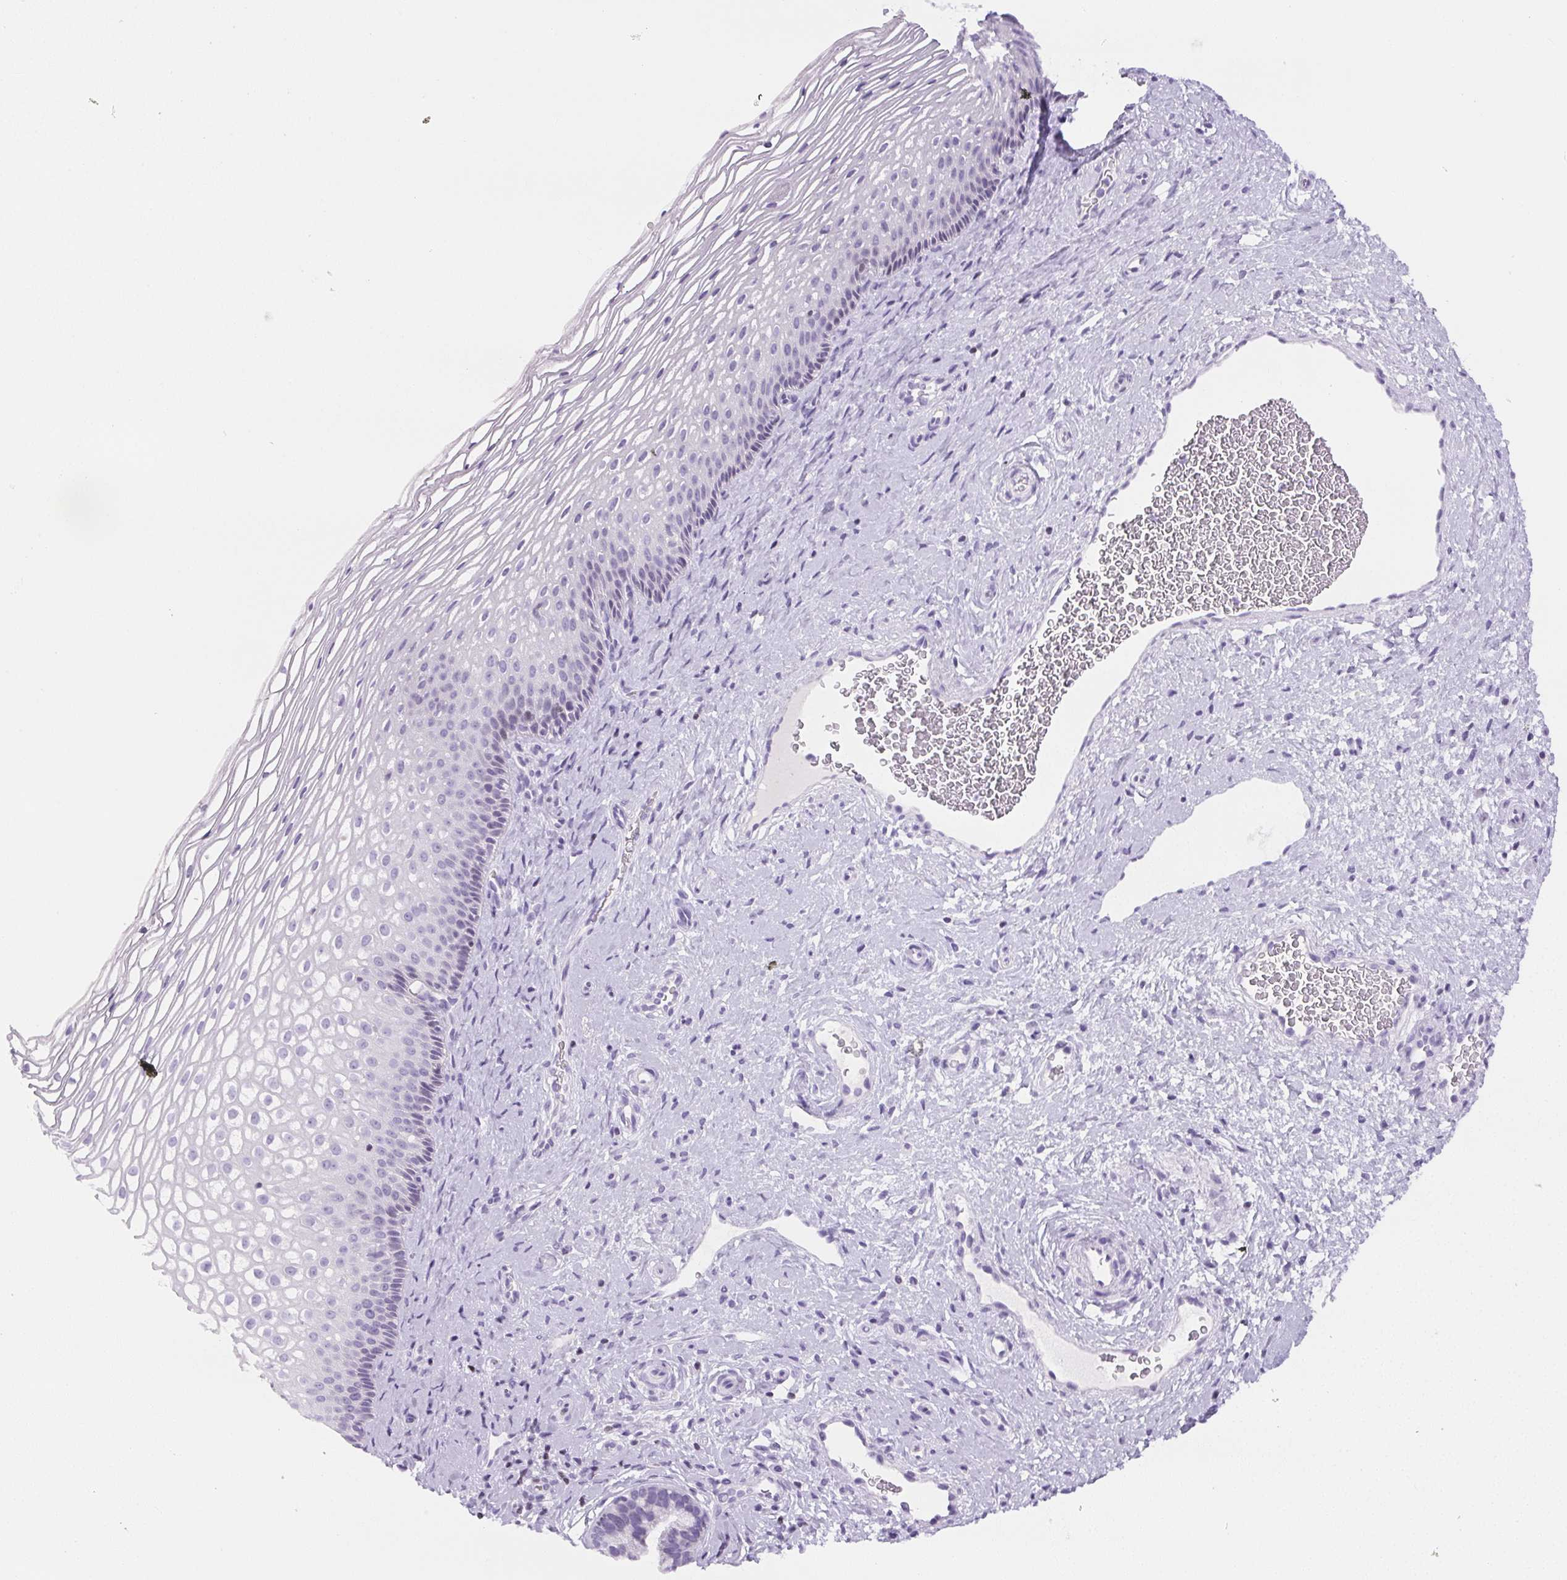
{"staining": {"intensity": "negative", "quantity": "none", "location": "none"}, "tissue": "cervix", "cell_type": "Glandular cells", "image_type": "normal", "snomed": [{"axis": "morphology", "description": "Normal tissue, NOS"}, {"axis": "topography", "description": "Cervix"}], "caption": "Human cervix stained for a protein using immunohistochemistry (IHC) displays no expression in glandular cells.", "gene": "BEND2", "patient": {"sex": "female", "age": 34}}